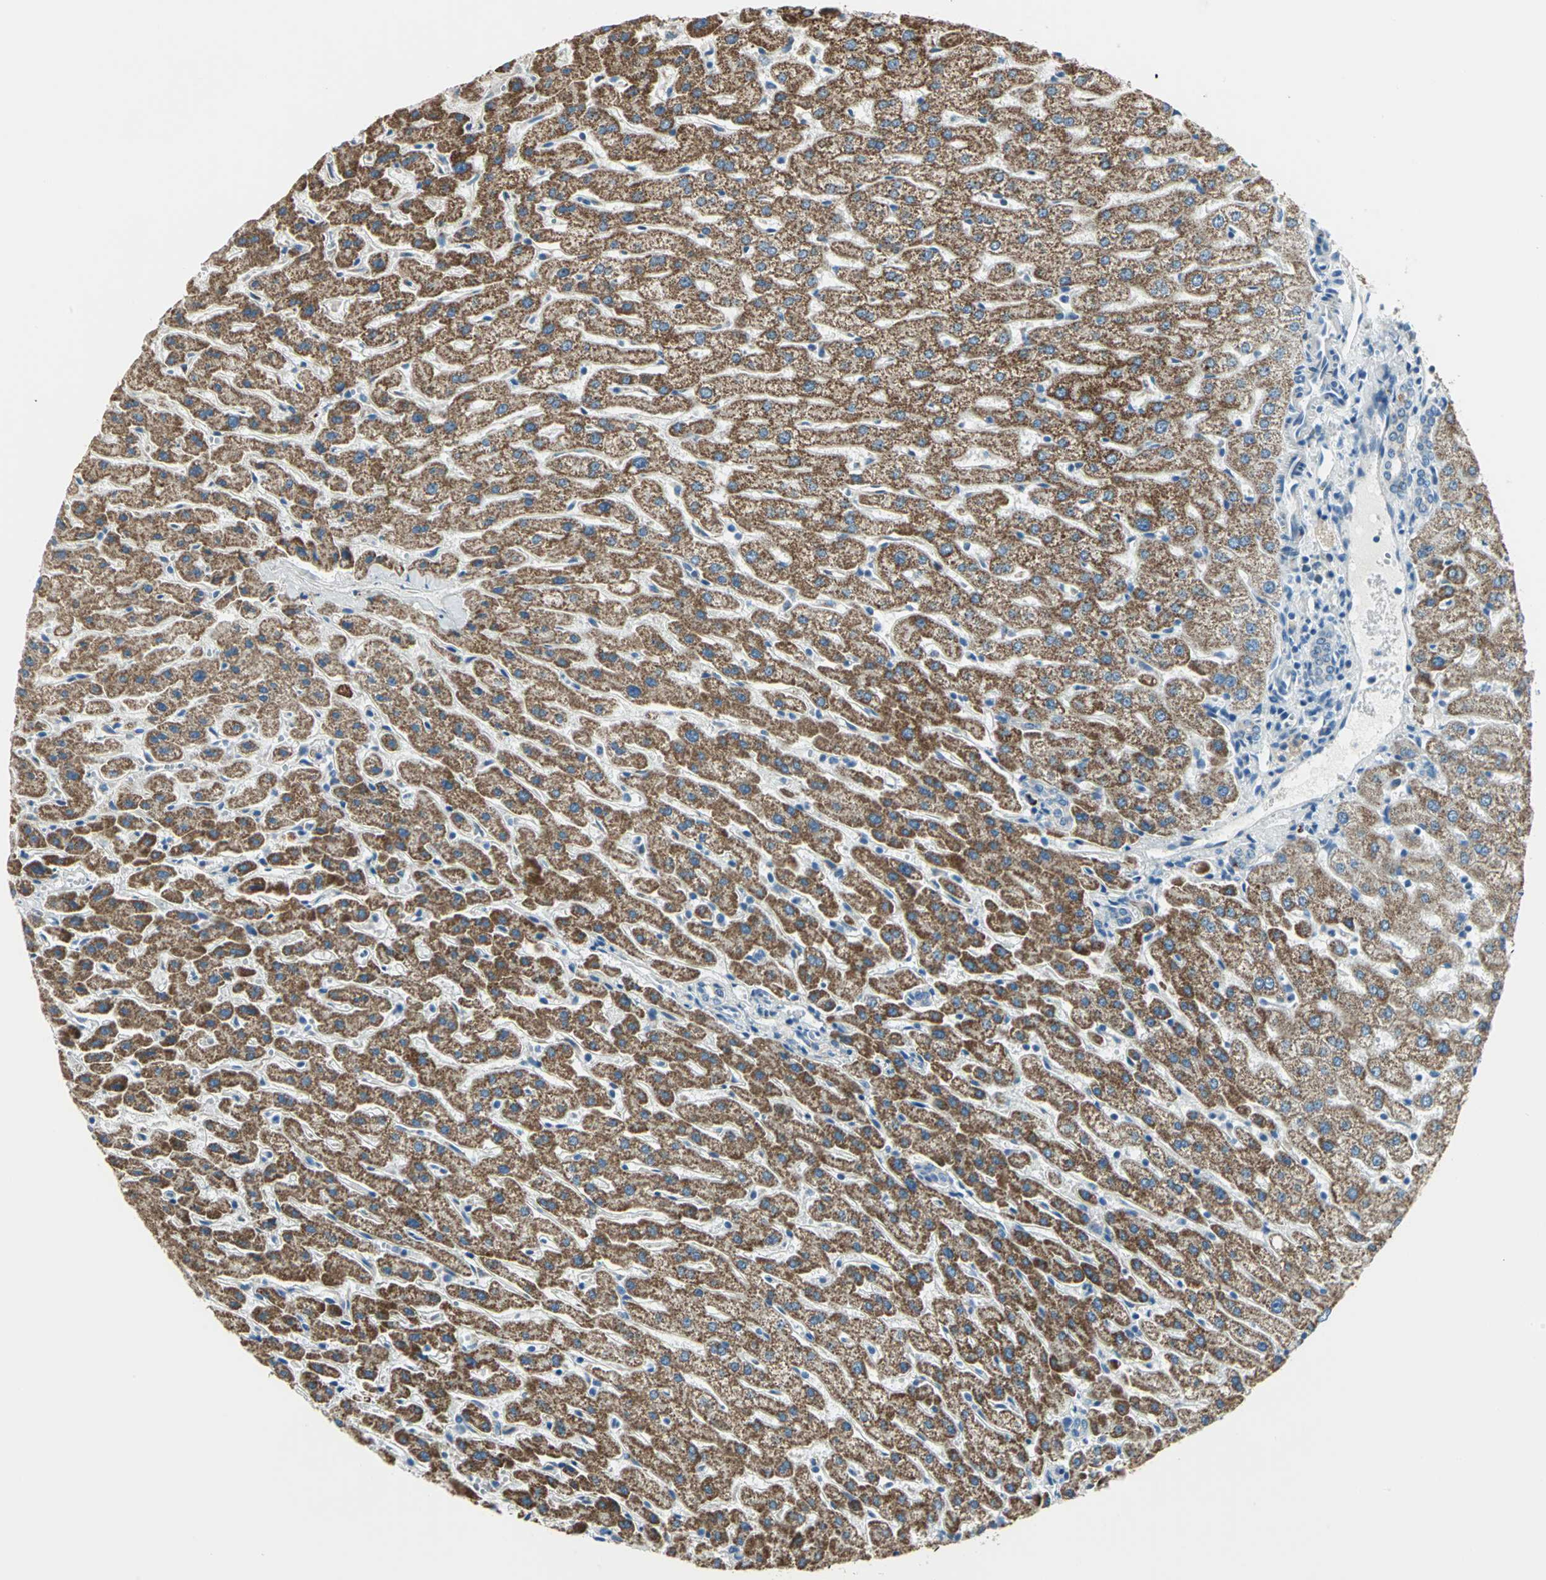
{"staining": {"intensity": "moderate", "quantity": ">75%", "location": "cytoplasmic/membranous"}, "tissue": "liver", "cell_type": "Cholangiocytes", "image_type": "normal", "snomed": [{"axis": "morphology", "description": "Normal tissue, NOS"}, {"axis": "morphology", "description": "Fibrosis, NOS"}, {"axis": "topography", "description": "Liver"}], "caption": "Brown immunohistochemical staining in normal liver exhibits moderate cytoplasmic/membranous positivity in about >75% of cholangiocytes.", "gene": "ACADM", "patient": {"sex": "female", "age": 29}}